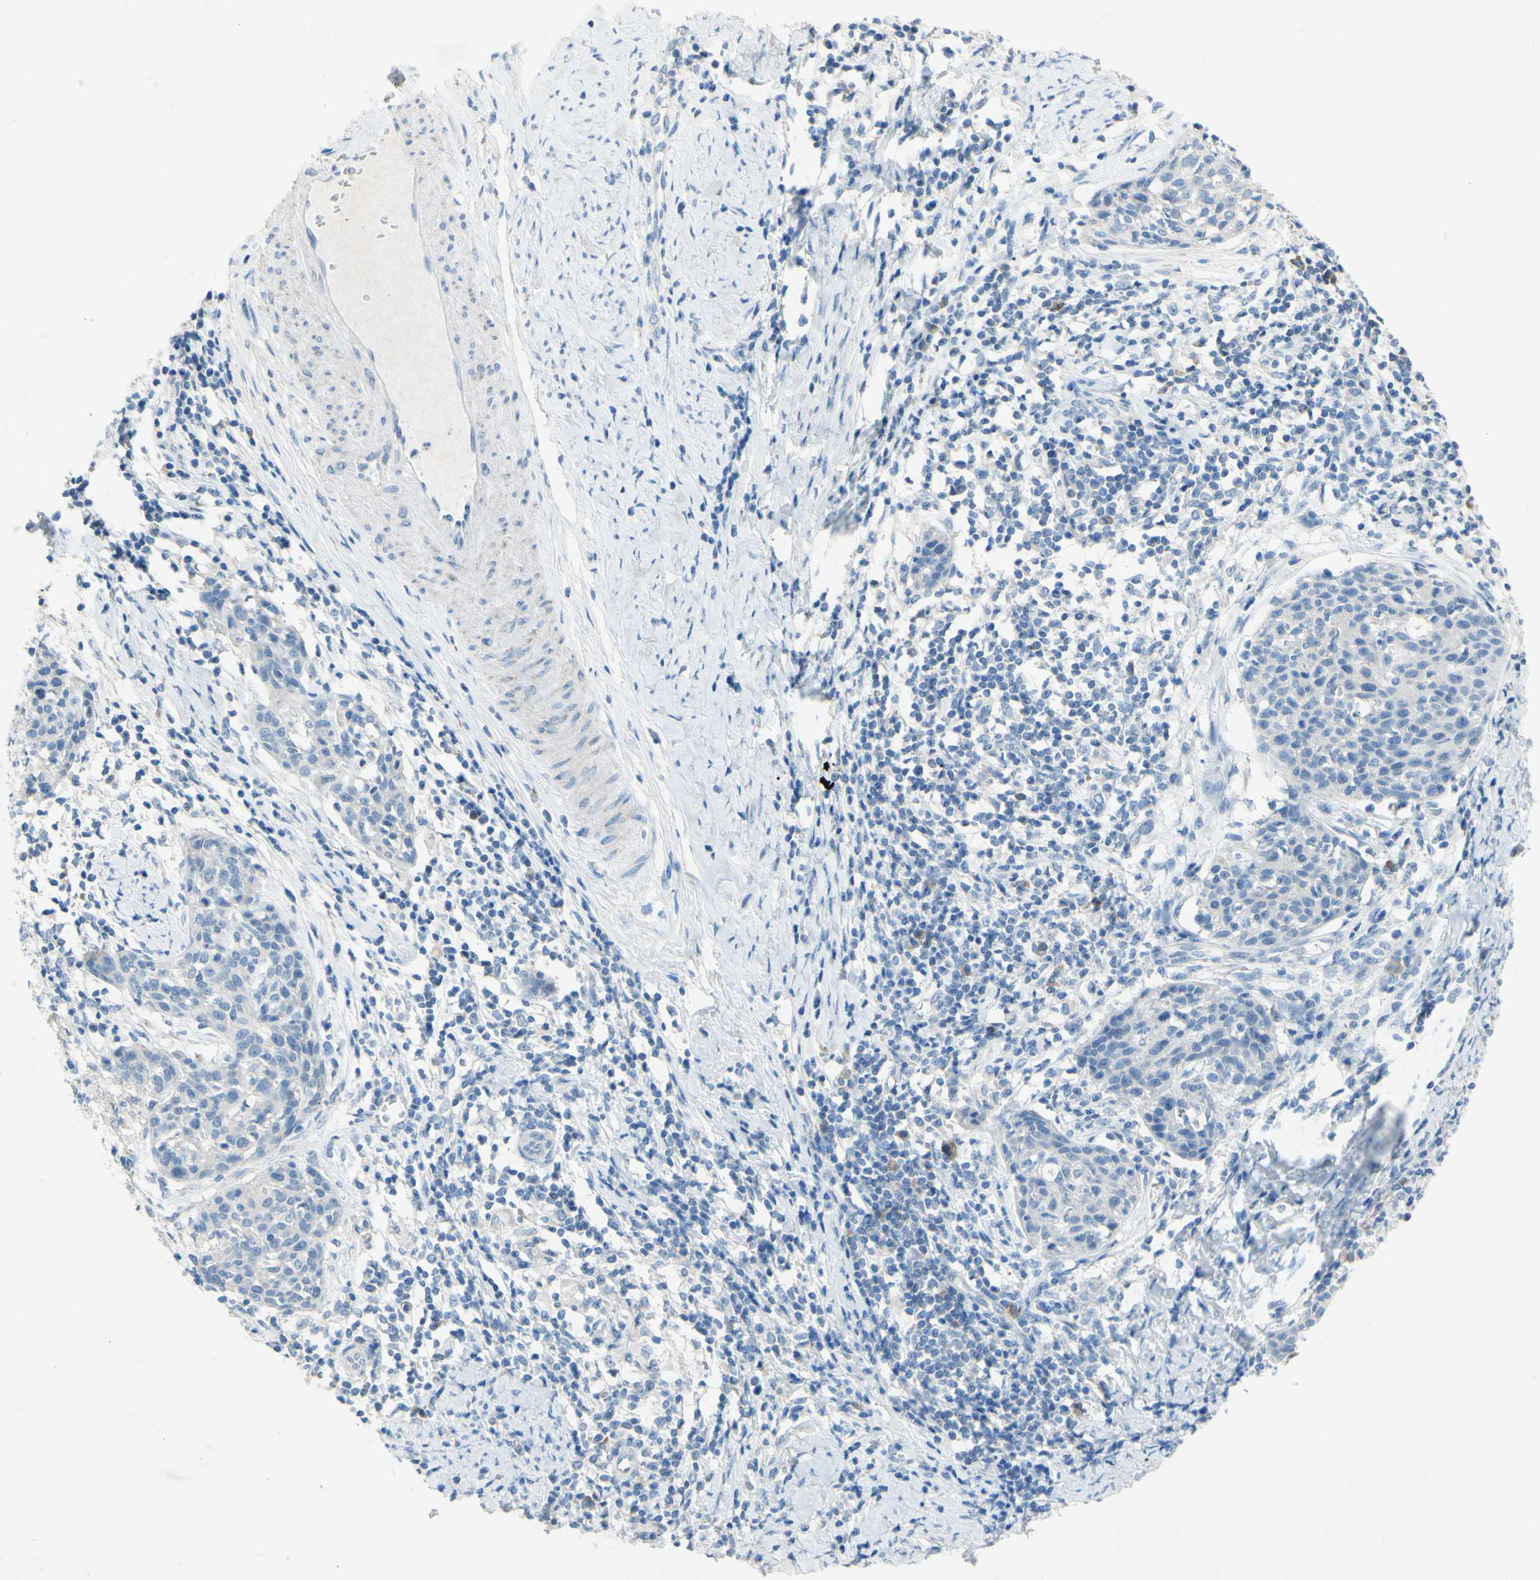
{"staining": {"intensity": "negative", "quantity": "none", "location": "none"}, "tissue": "cervical cancer", "cell_type": "Tumor cells", "image_type": "cancer", "snomed": [{"axis": "morphology", "description": "Squamous cell carcinoma, NOS"}, {"axis": "topography", "description": "Cervix"}], "caption": "The image exhibits no staining of tumor cells in cervical cancer.", "gene": "ACADL", "patient": {"sex": "female", "age": 38}}